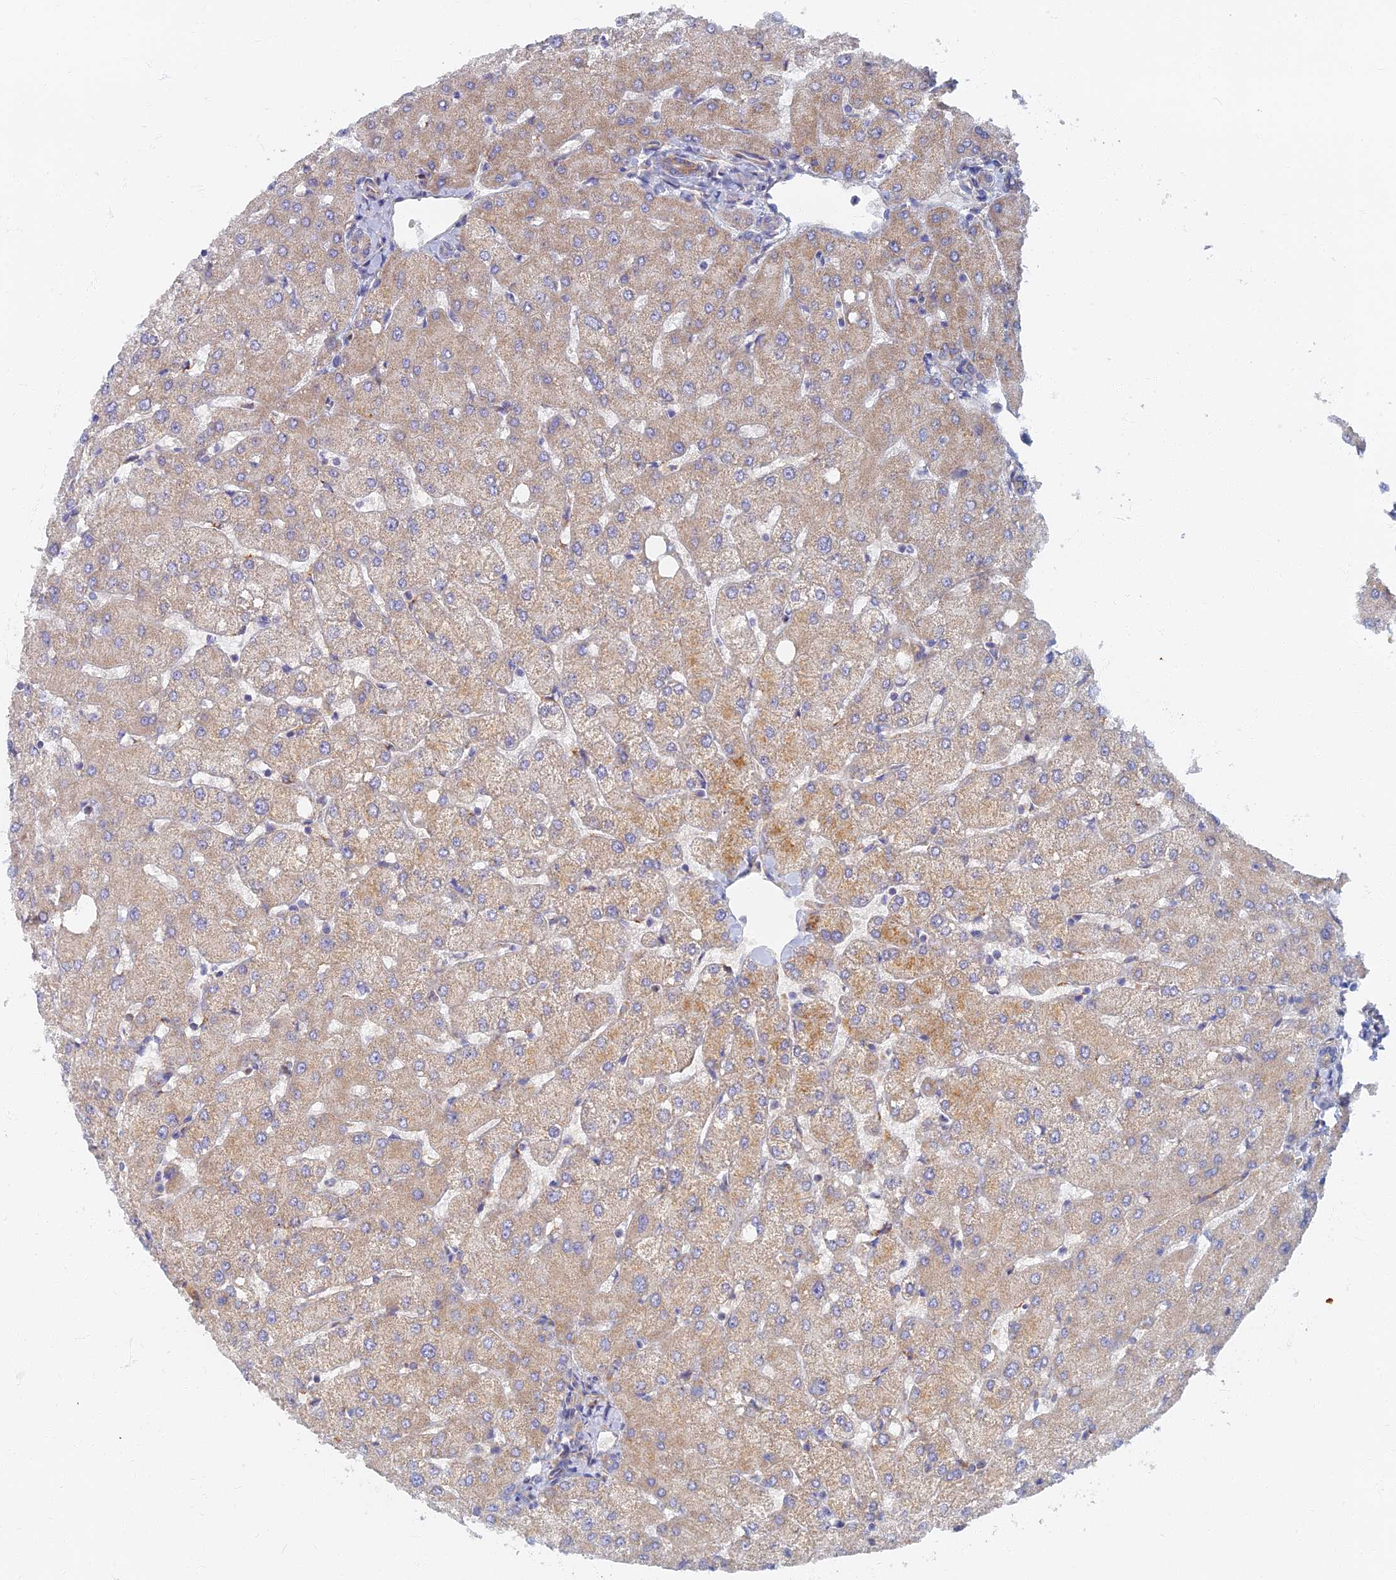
{"staining": {"intensity": "weak", "quantity": "25%-75%", "location": "cytoplasmic/membranous"}, "tissue": "liver", "cell_type": "Cholangiocytes", "image_type": "normal", "snomed": [{"axis": "morphology", "description": "Normal tissue, NOS"}, {"axis": "topography", "description": "Liver"}], "caption": "Liver stained for a protein reveals weak cytoplasmic/membranous positivity in cholangiocytes. (DAB (3,3'-diaminobenzidine) = brown stain, brightfield microscopy at high magnification).", "gene": "TMEM44", "patient": {"sex": "female", "age": 54}}